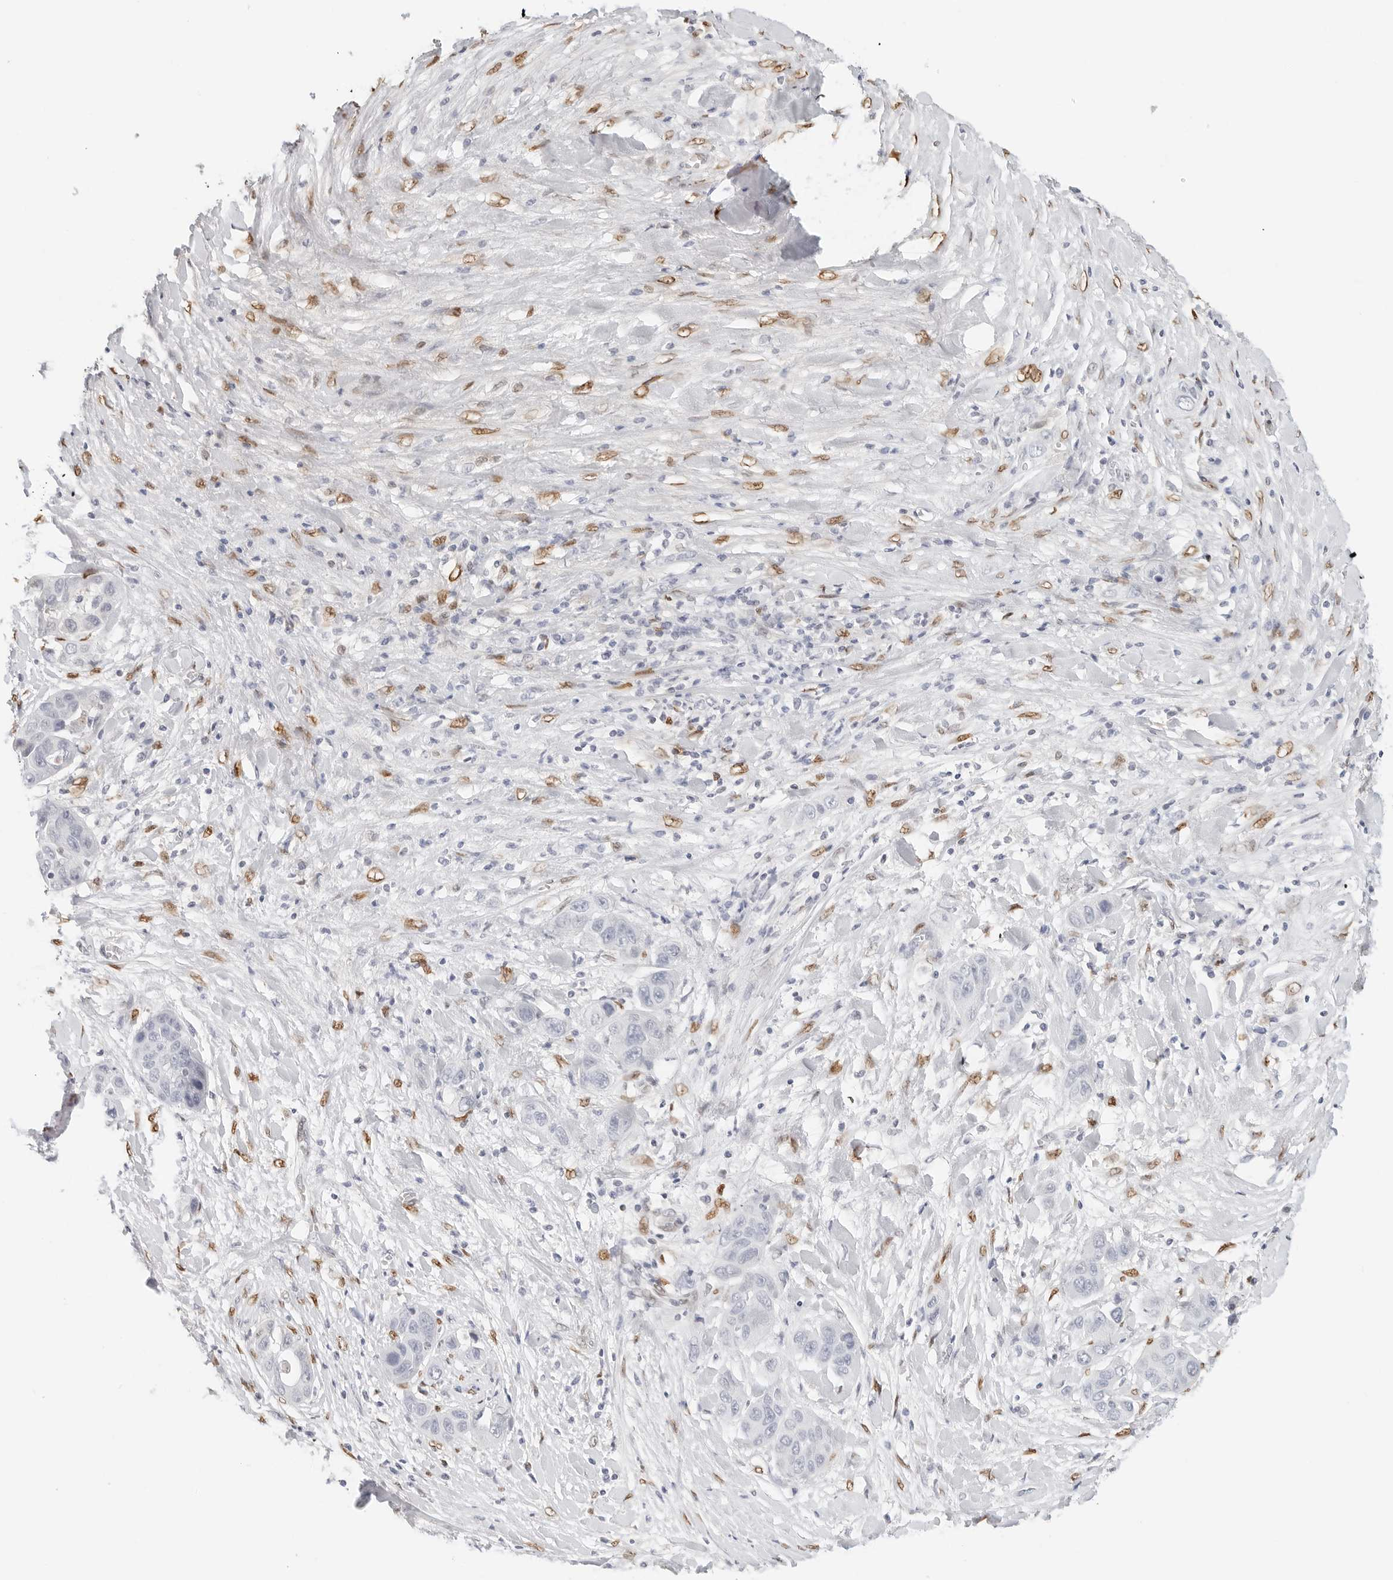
{"staining": {"intensity": "negative", "quantity": "none", "location": "none"}, "tissue": "liver cancer", "cell_type": "Tumor cells", "image_type": "cancer", "snomed": [{"axis": "morphology", "description": "Cholangiocarcinoma"}, {"axis": "topography", "description": "Liver"}], "caption": "A micrograph of liver cancer (cholangiocarcinoma) stained for a protein reveals no brown staining in tumor cells.", "gene": "SPIDR", "patient": {"sex": "female", "age": 52}}